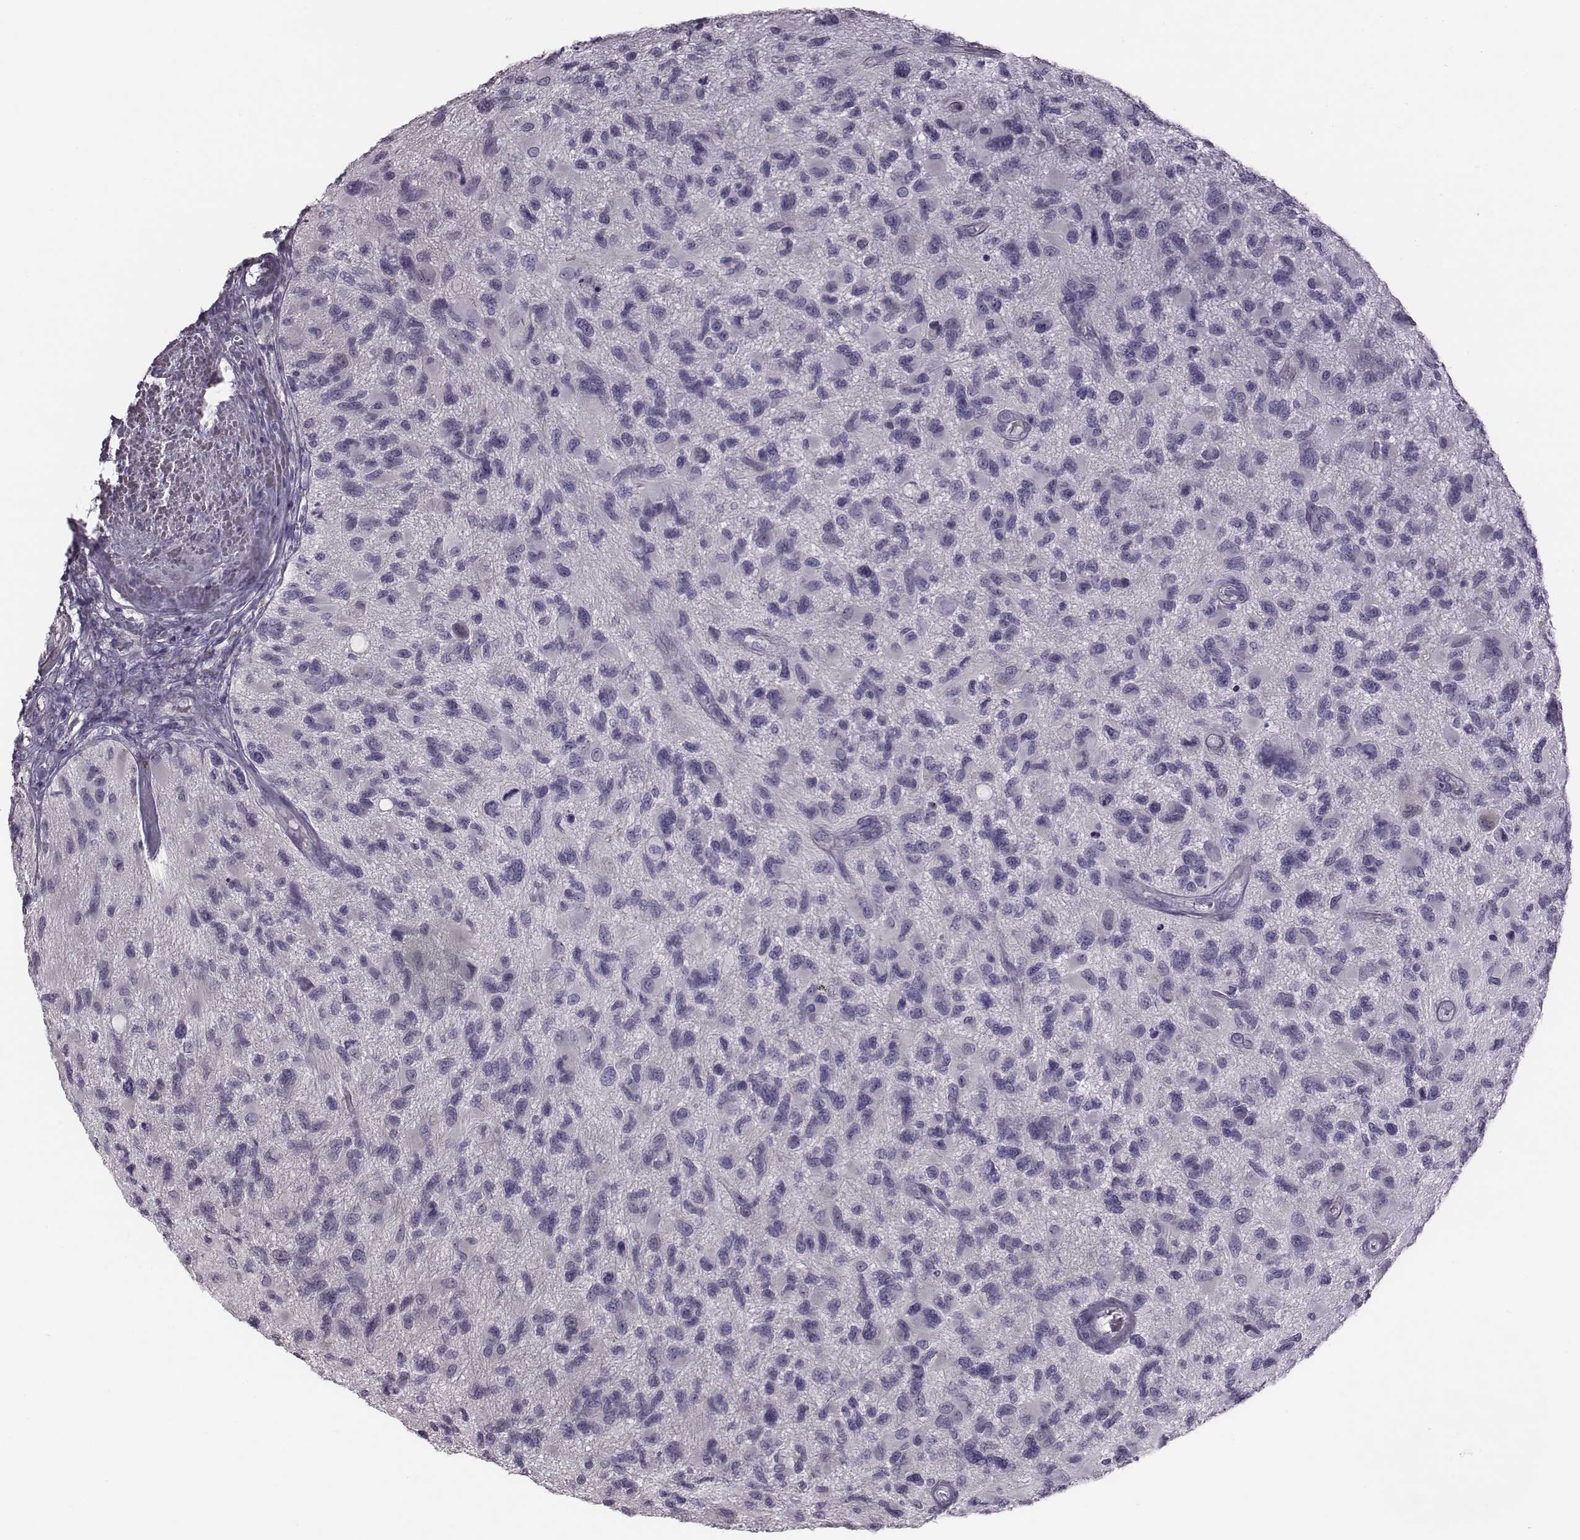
{"staining": {"intensity": "negative", "quantity": "none", "location": "none"}, "tissue": "glioma", "cell_type": "Tumor cells", "image_type": "cancer", "snomed": [{"axis": "morphology", "description": "Glioma, malignant, NOS"}, {"axis": "morphology", "description": "Glioma, malignant, High grade"}, {"axis": "topography", "description": "Brain"}], "caption": "High magnification brightfield microscopy of glioma stained with DAB (brown) and counterstained with hematoxylin (blue): tumor cells show no significant staining. (DAB immunohistochemistry (IHC) visualized using brightfield microscopy, high magnification).", "gene": "CRISP1", "patient": {"sex": "female", "age": 71}}